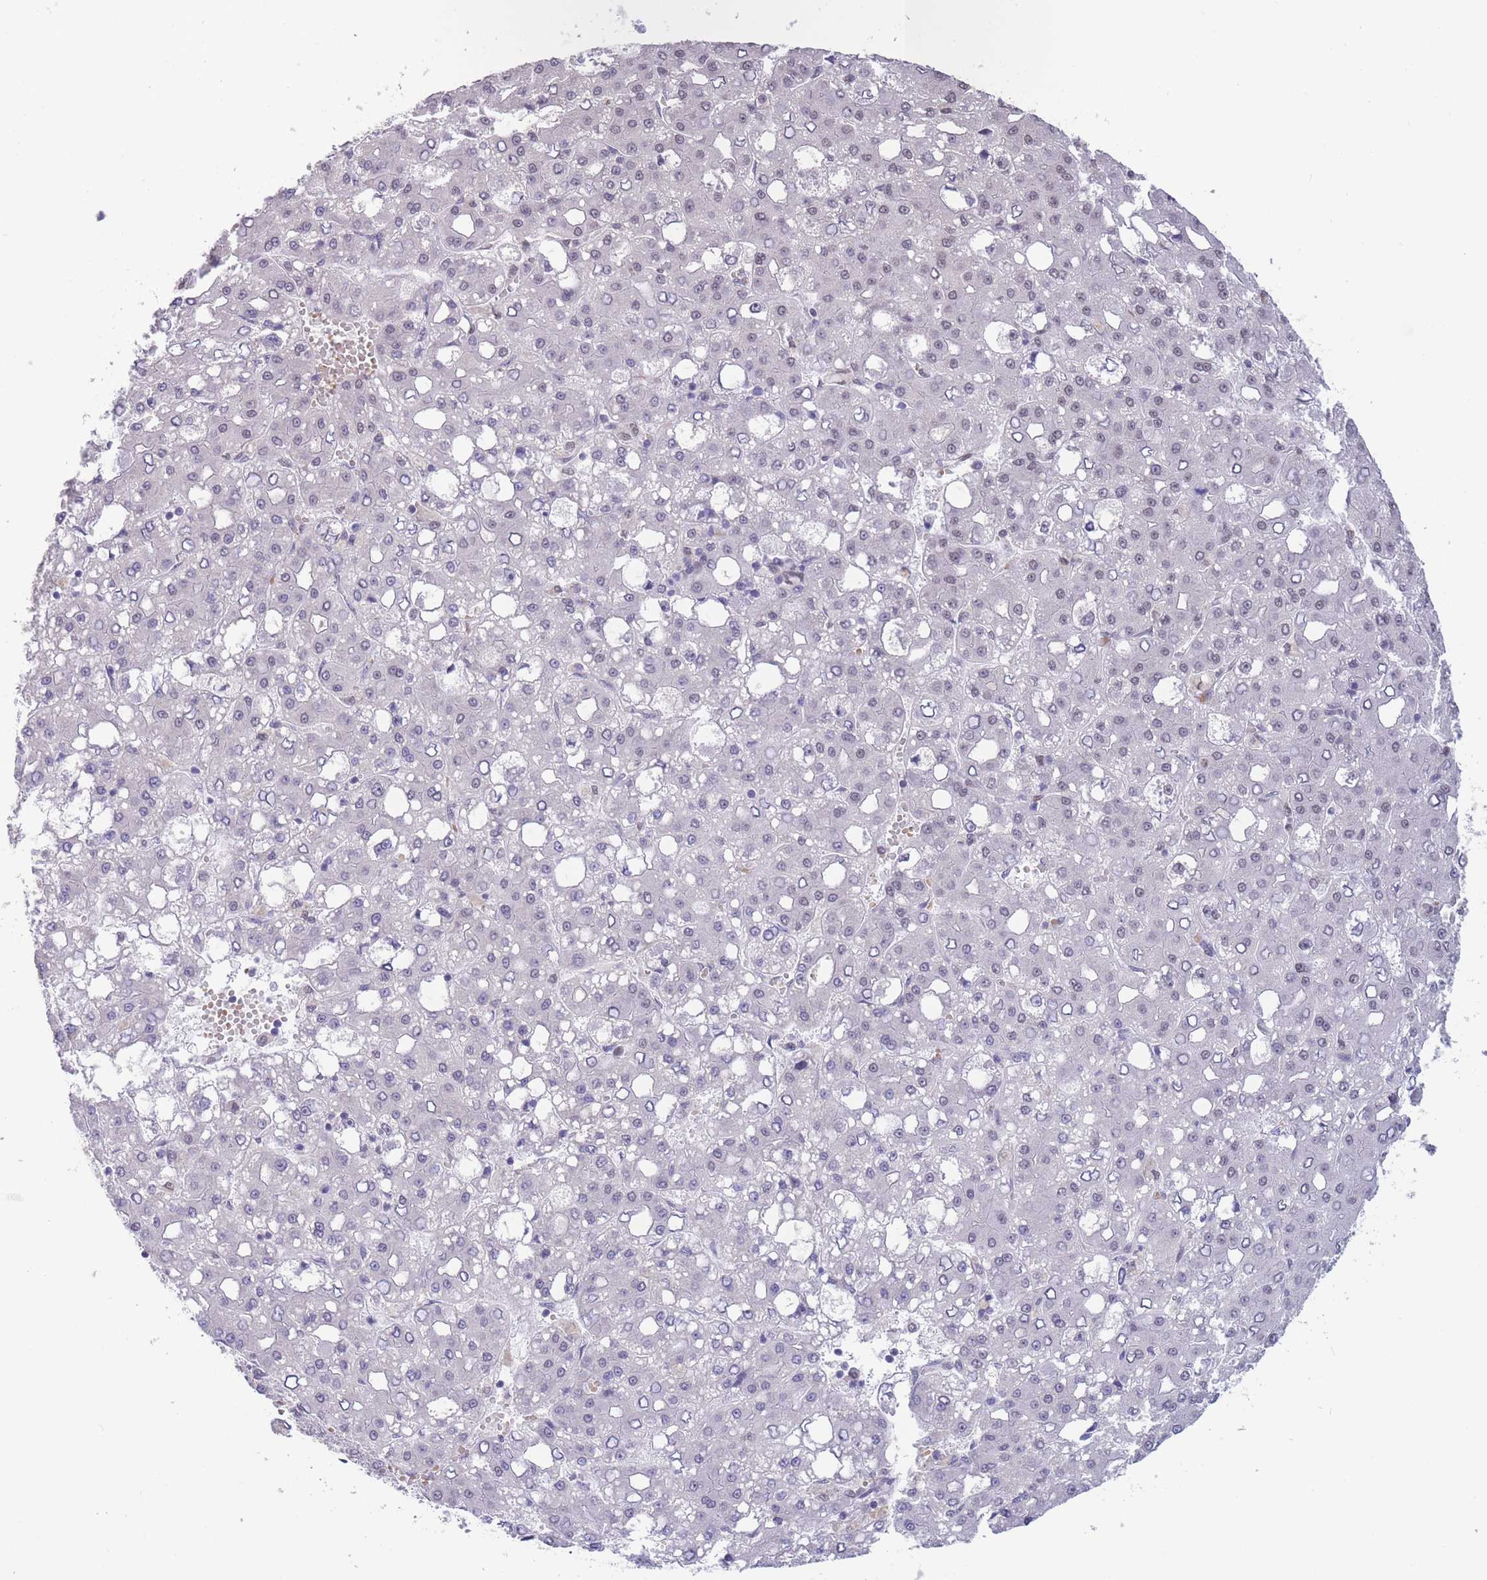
{"staining": {"intensity": "negative", "quantity": "none", "location": "none"}, "tissue": "liver cancer", "cell_type": "Tumor cells", "image_type": "cancer", "snomed": [{"axis": "morphology", "description": "Carcinoma, Hepatocellular, NOS"}, {"axis": "topography", "description": "Liver"}], "caption": "Immunohistochemistry of human liver cancer displays no staining in tumor cells.", "gene": "SMAD9", "patient": {"sex": "male", "age": 65}}